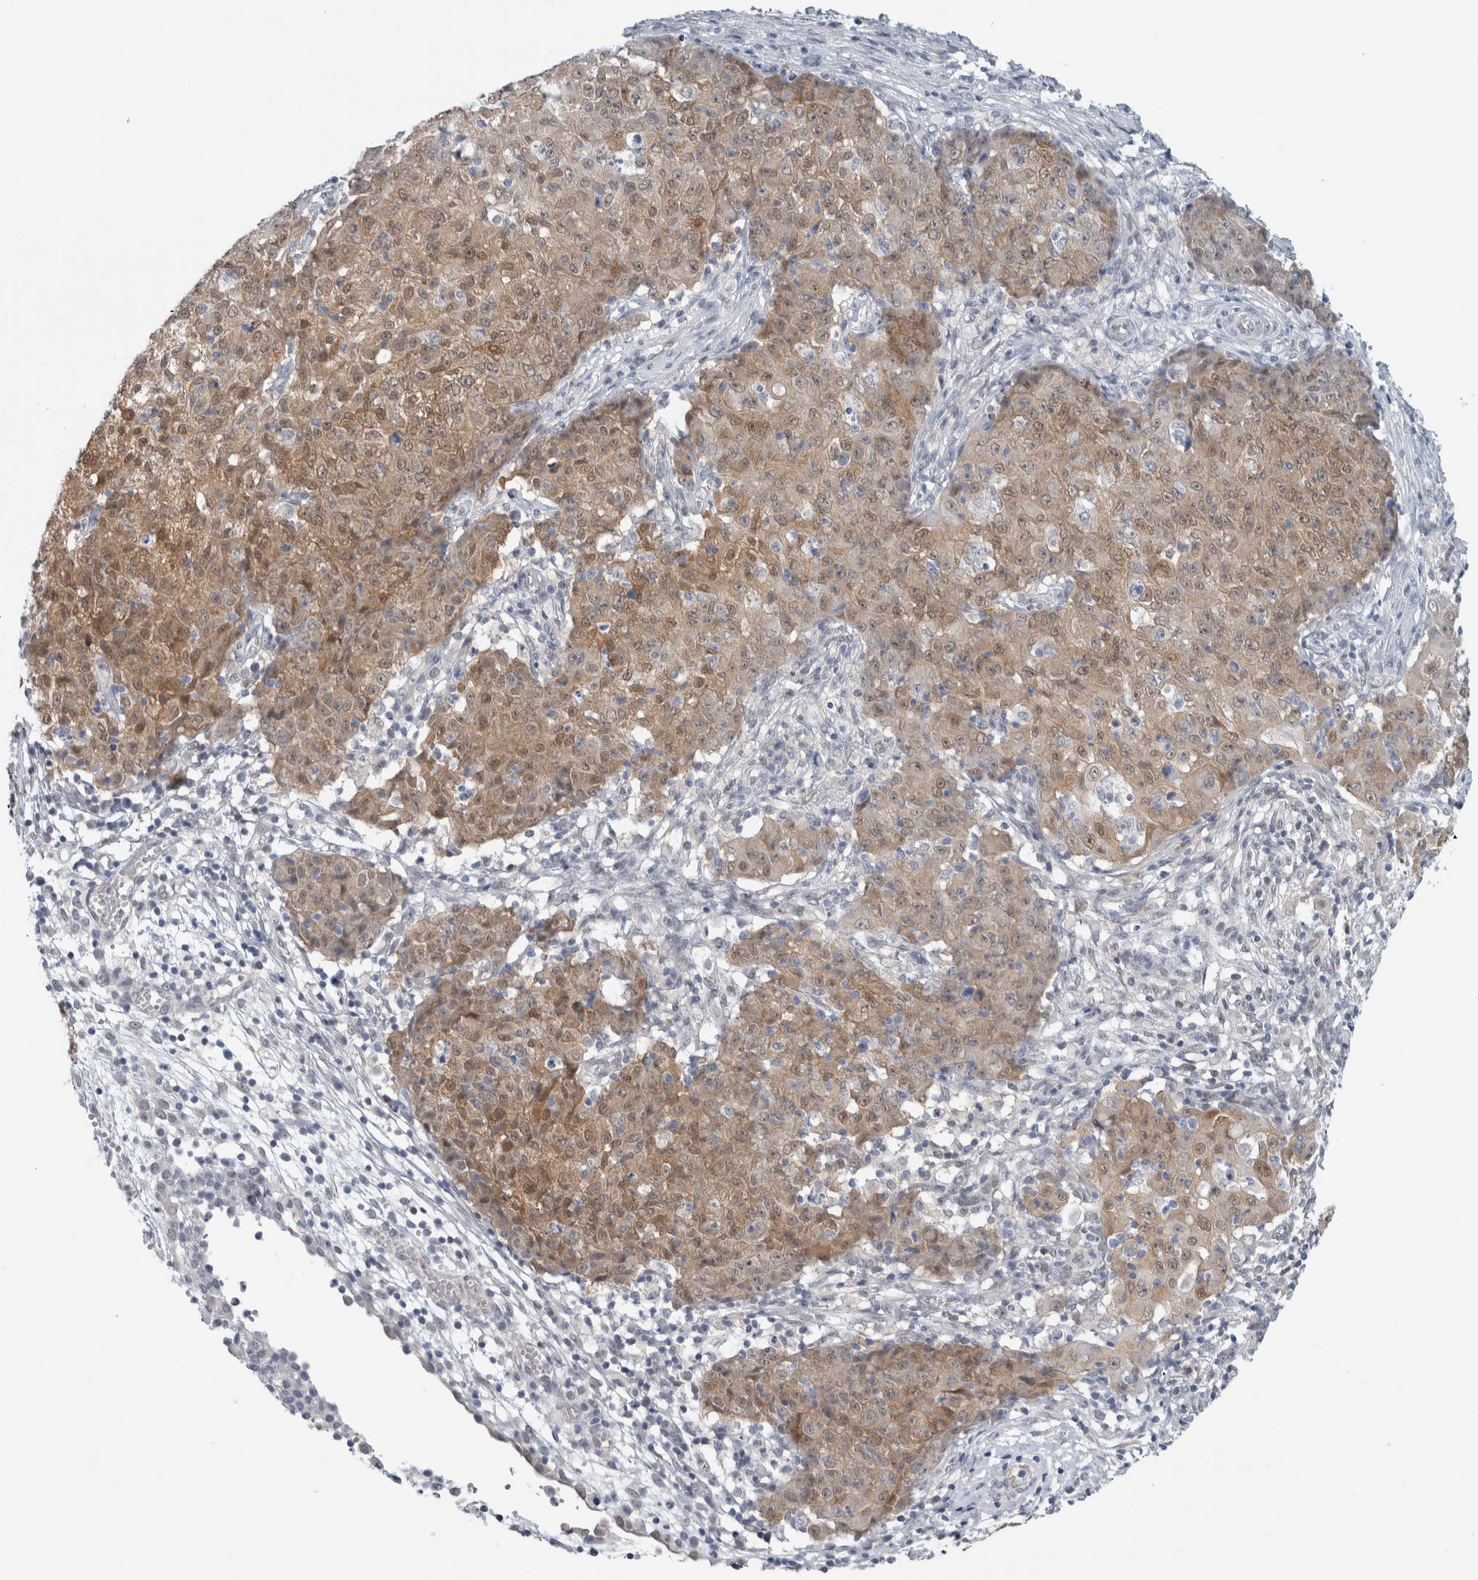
{"staining": {"intensity": "weak", "quantity": ">75%", "location": "cytoplasmic/membranous,nuclear"}, "tissue": "ovarian cancer", "cell_type": "Tumor cells", "image_type": "cancer", "snomed": [{"axis": "morphology", "description": "Carcinoma, endometroid"}, {"axis": "topography", "description": "Ovary"}], "caption": "IHC of human ovarian cancer (endometroid carcinoma) reveals low levels of weak cytoplasmic/membranous and nuclear staining in approximately >75% of tumor cells. (Stains: DAB in brown, nuclei in blue, Microscopy: brightfield microscopy at high magnification).", "gene": "CASP6", "patient": {"sex": "female", "age": 42}}